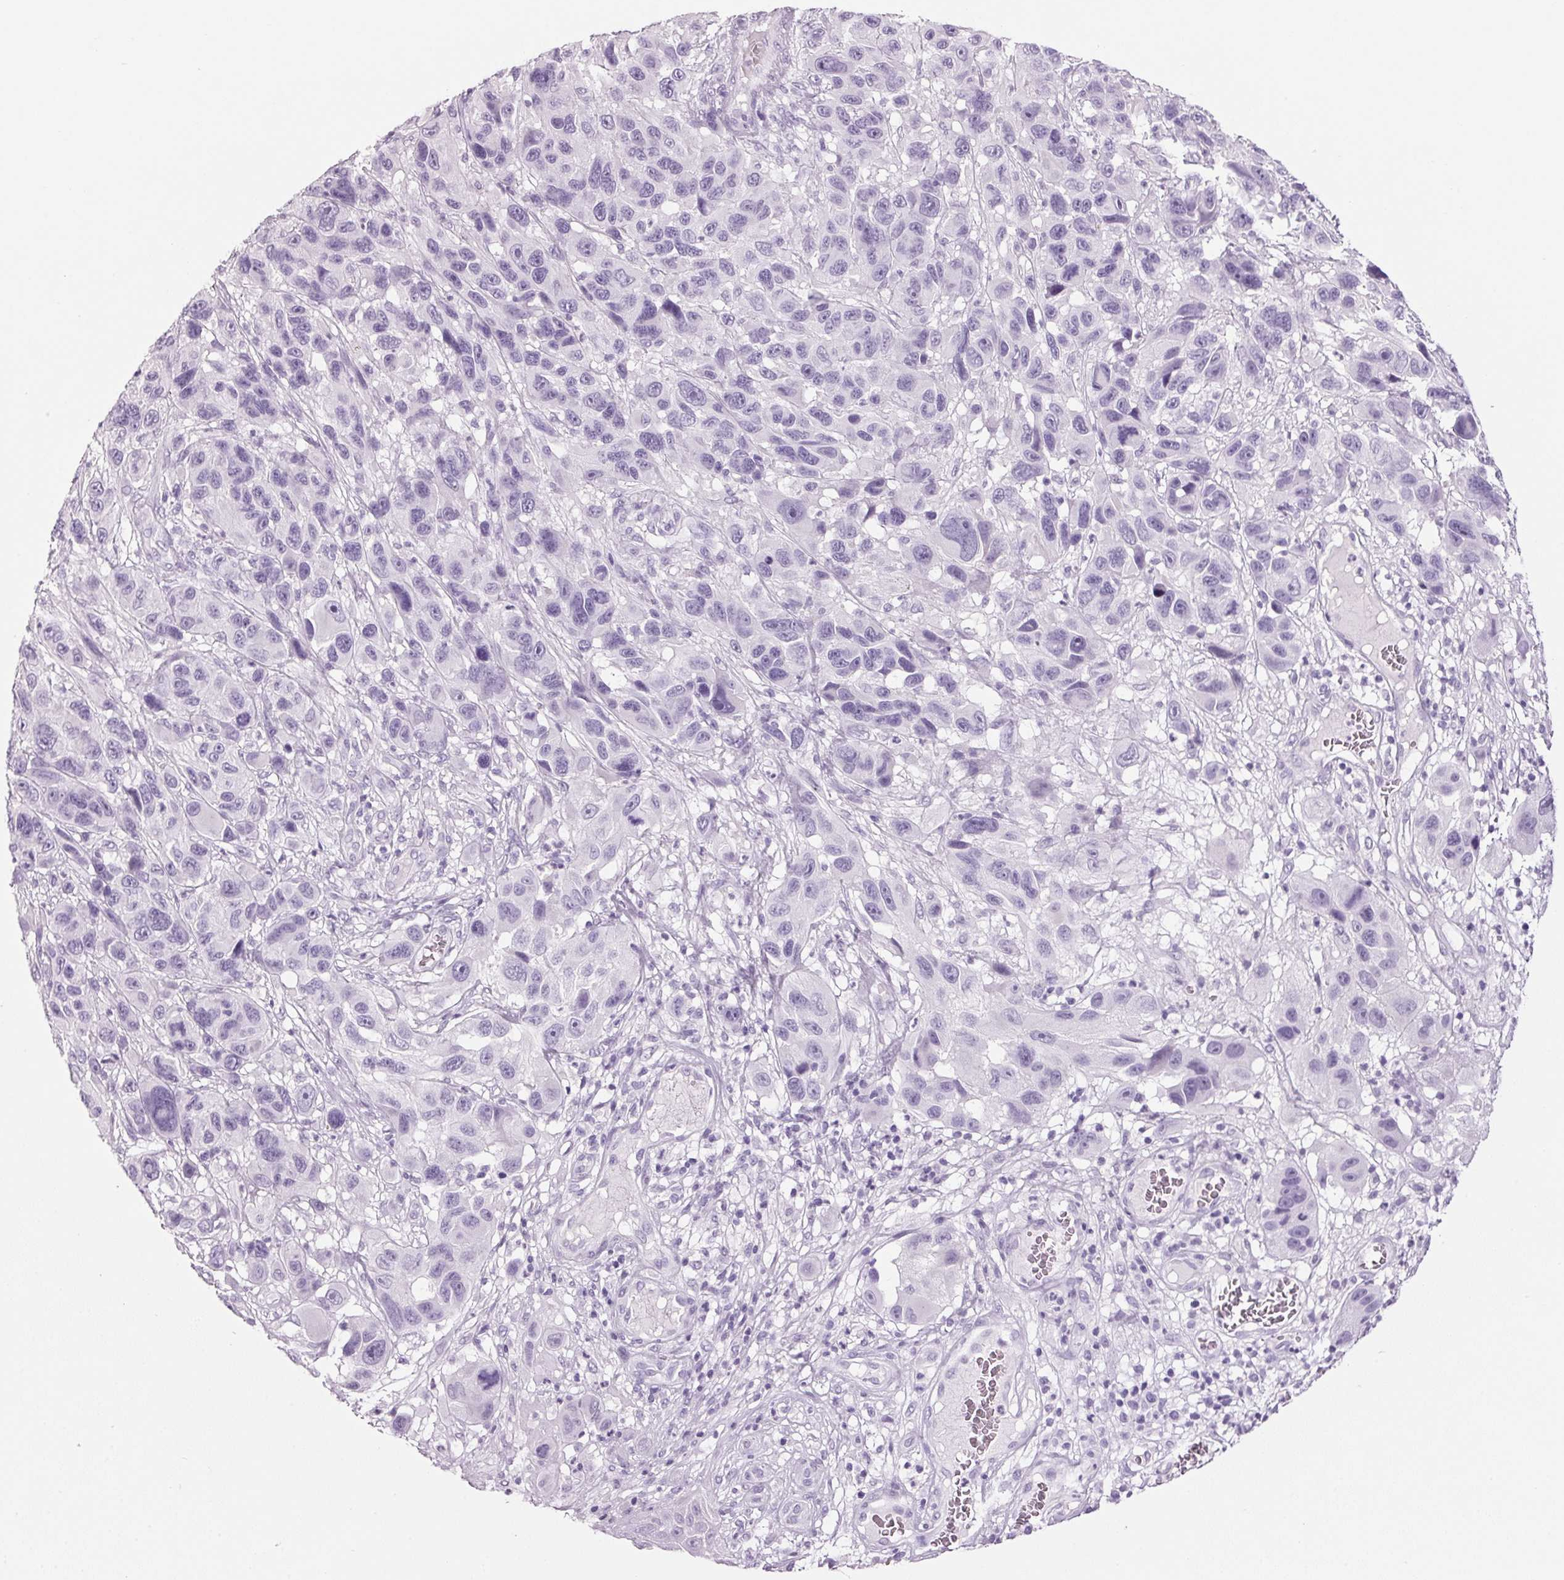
{"staining": {"intensity": "negative", "quantity": "none", "location": "none"}, "tissue": "melanoma", "cell_type": "Tumor cells", "image_type": "cancer", "snomed": [{"axis": "morphology", "description": "Malignant melanoma, NOS"}, {"axis": "topography", "description": "Skin"}], "caption": "IHC photomicrograph of neoplastic tissue: human malignant melanoma stained with DAB (3,3'-diaminobenzidine) shows no significant protein positivity in tumor cells.", "gene": "PPP1R1A", "patient": {"sex": "male", "age": 53}}